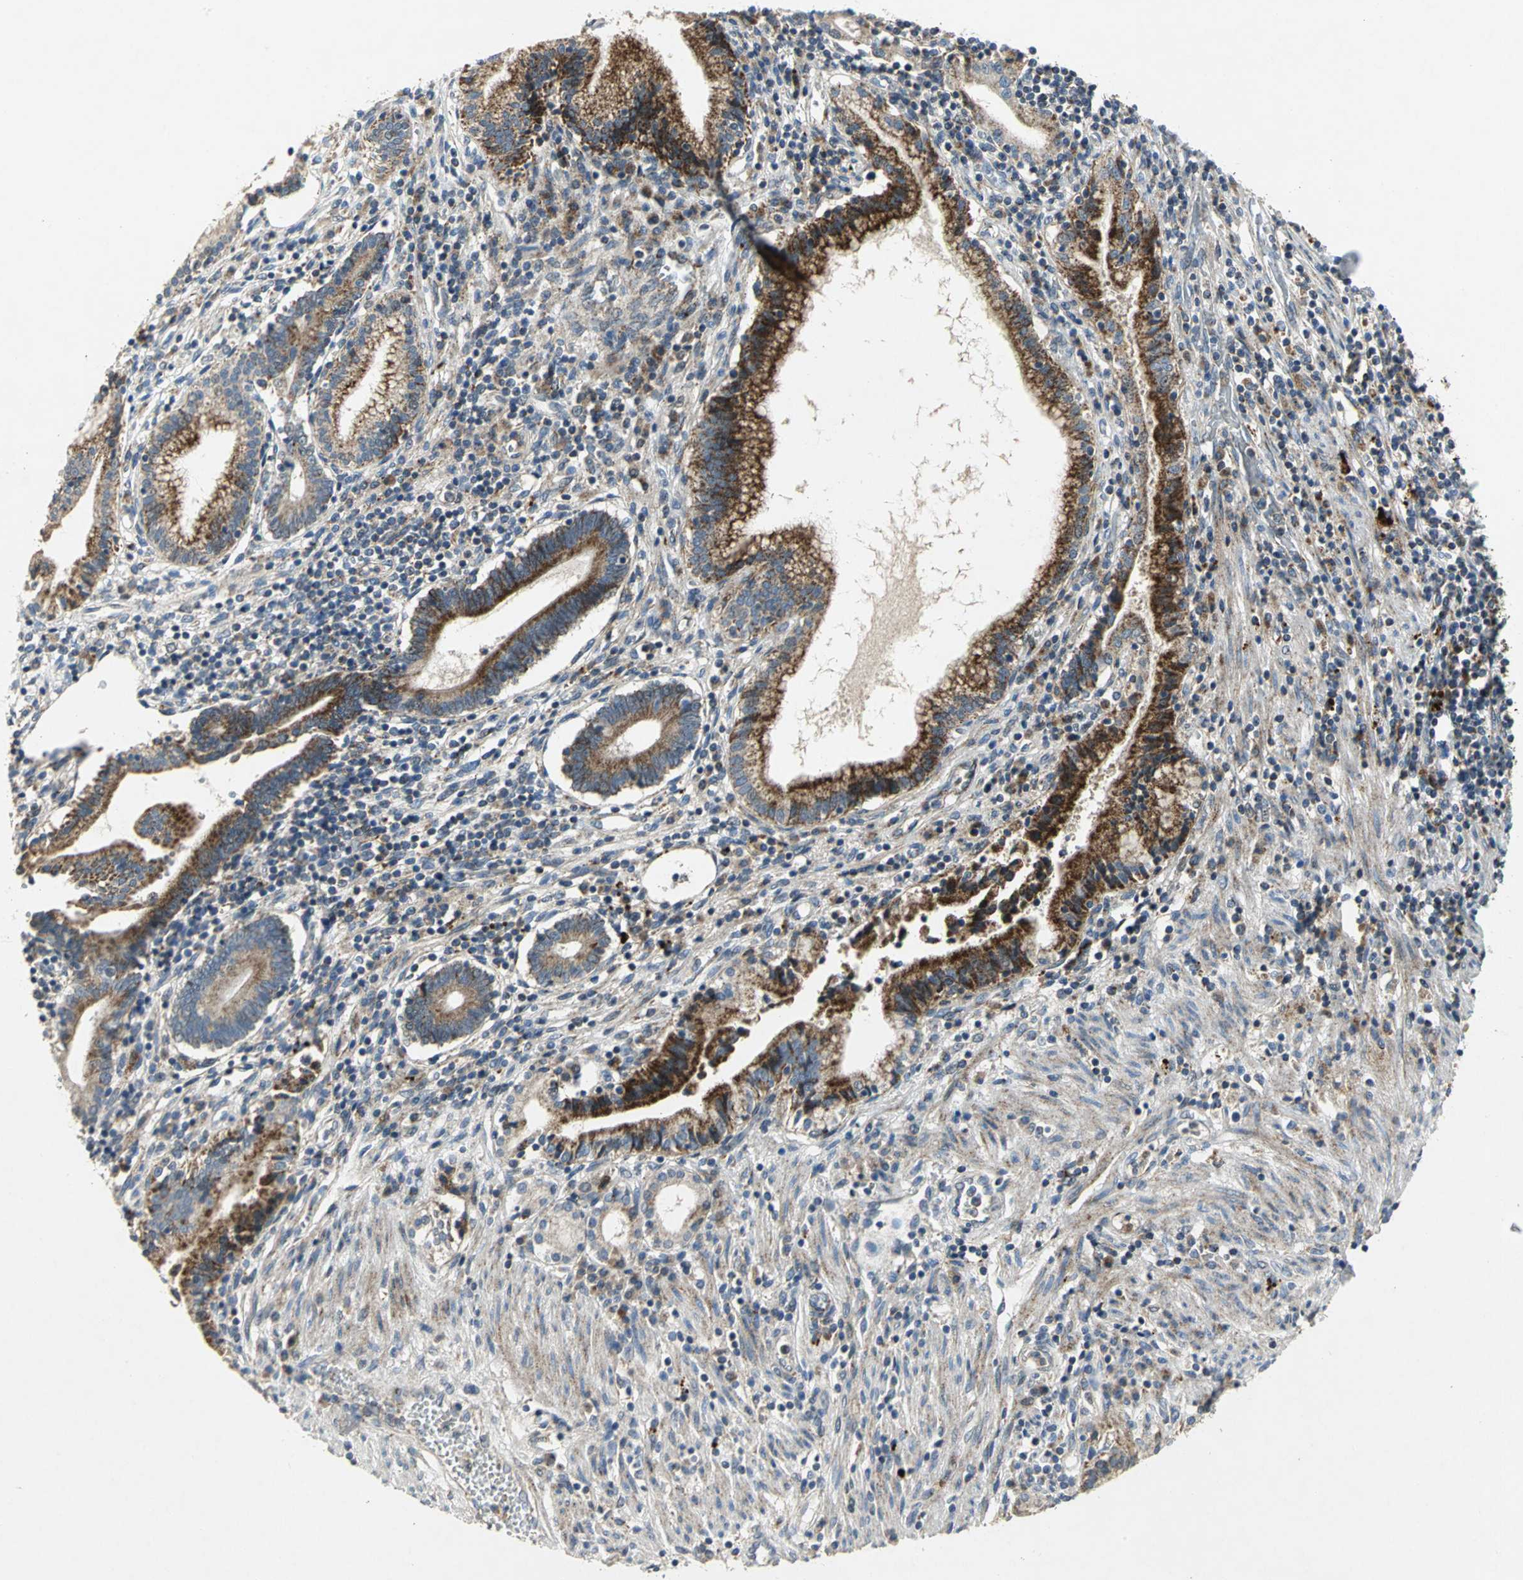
{"staining": {"intensity": "strong", "quantity": ">75%", "location": "cytoplasmic/membranous"}, "tissue": "pancreatic cancer", "cell_type": "Tumor cells", "image_type": "cancer", "snomed": [{"axis": "morphology", "description": "Adenocarcinoma, NOS"}, {"axis": "topography", "description": "Pancreas"}], "caption": "IHC micrograph of neoplastic tissue: human pancreatic adenocarcinoma stained using immunohistochemistry (IHC) reveals high levels of strong protein expression localized specifically in the cytoplasmic/membranous of tumor cells, appearing as a cytoplasmic/membranous brown color.", "gene": "SPPL2B", "patient": {"sex": "female", "age": 48}}